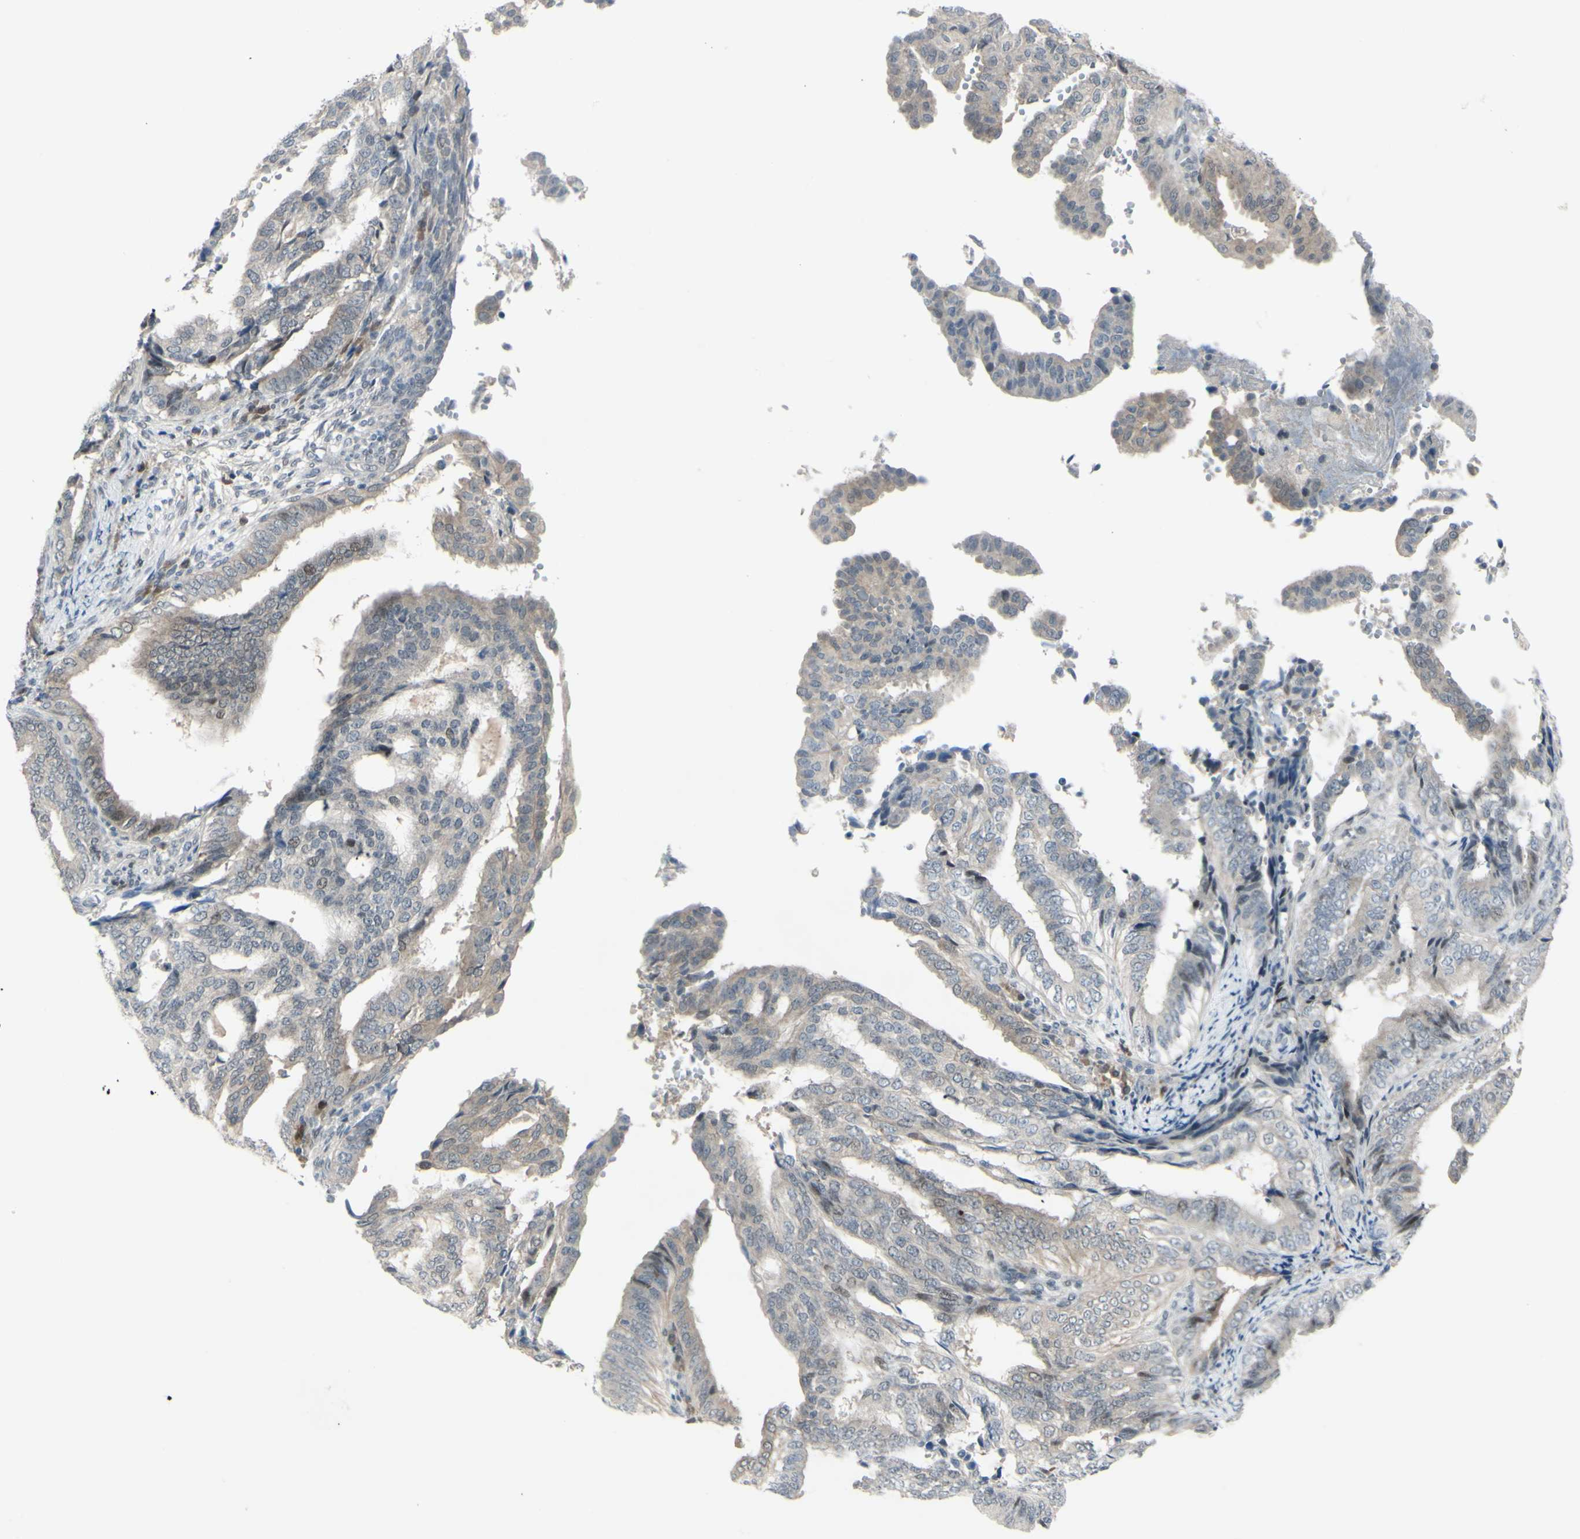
{"staining": {"intensity": "negative", "quantity": "none", "location": "none"}, "tissue": "endometrial cancer", "cell_type": "Tumor cells", "image_type": "cancer", "snomed": [{"axis": "morphology", "description": "Adenocarcinoma, NOS"}, {"axis": "topography", "description": "Endometrium"}], "caption": "High magnification brightfield microscopy of endometrial adenocarcinoma stained with DAB (brown) and counterstained with hematoxylin (blue): tumor cells show no significant staining.", "gene": "ETNK1", "patient": {"sex": "female", "age": 58}}